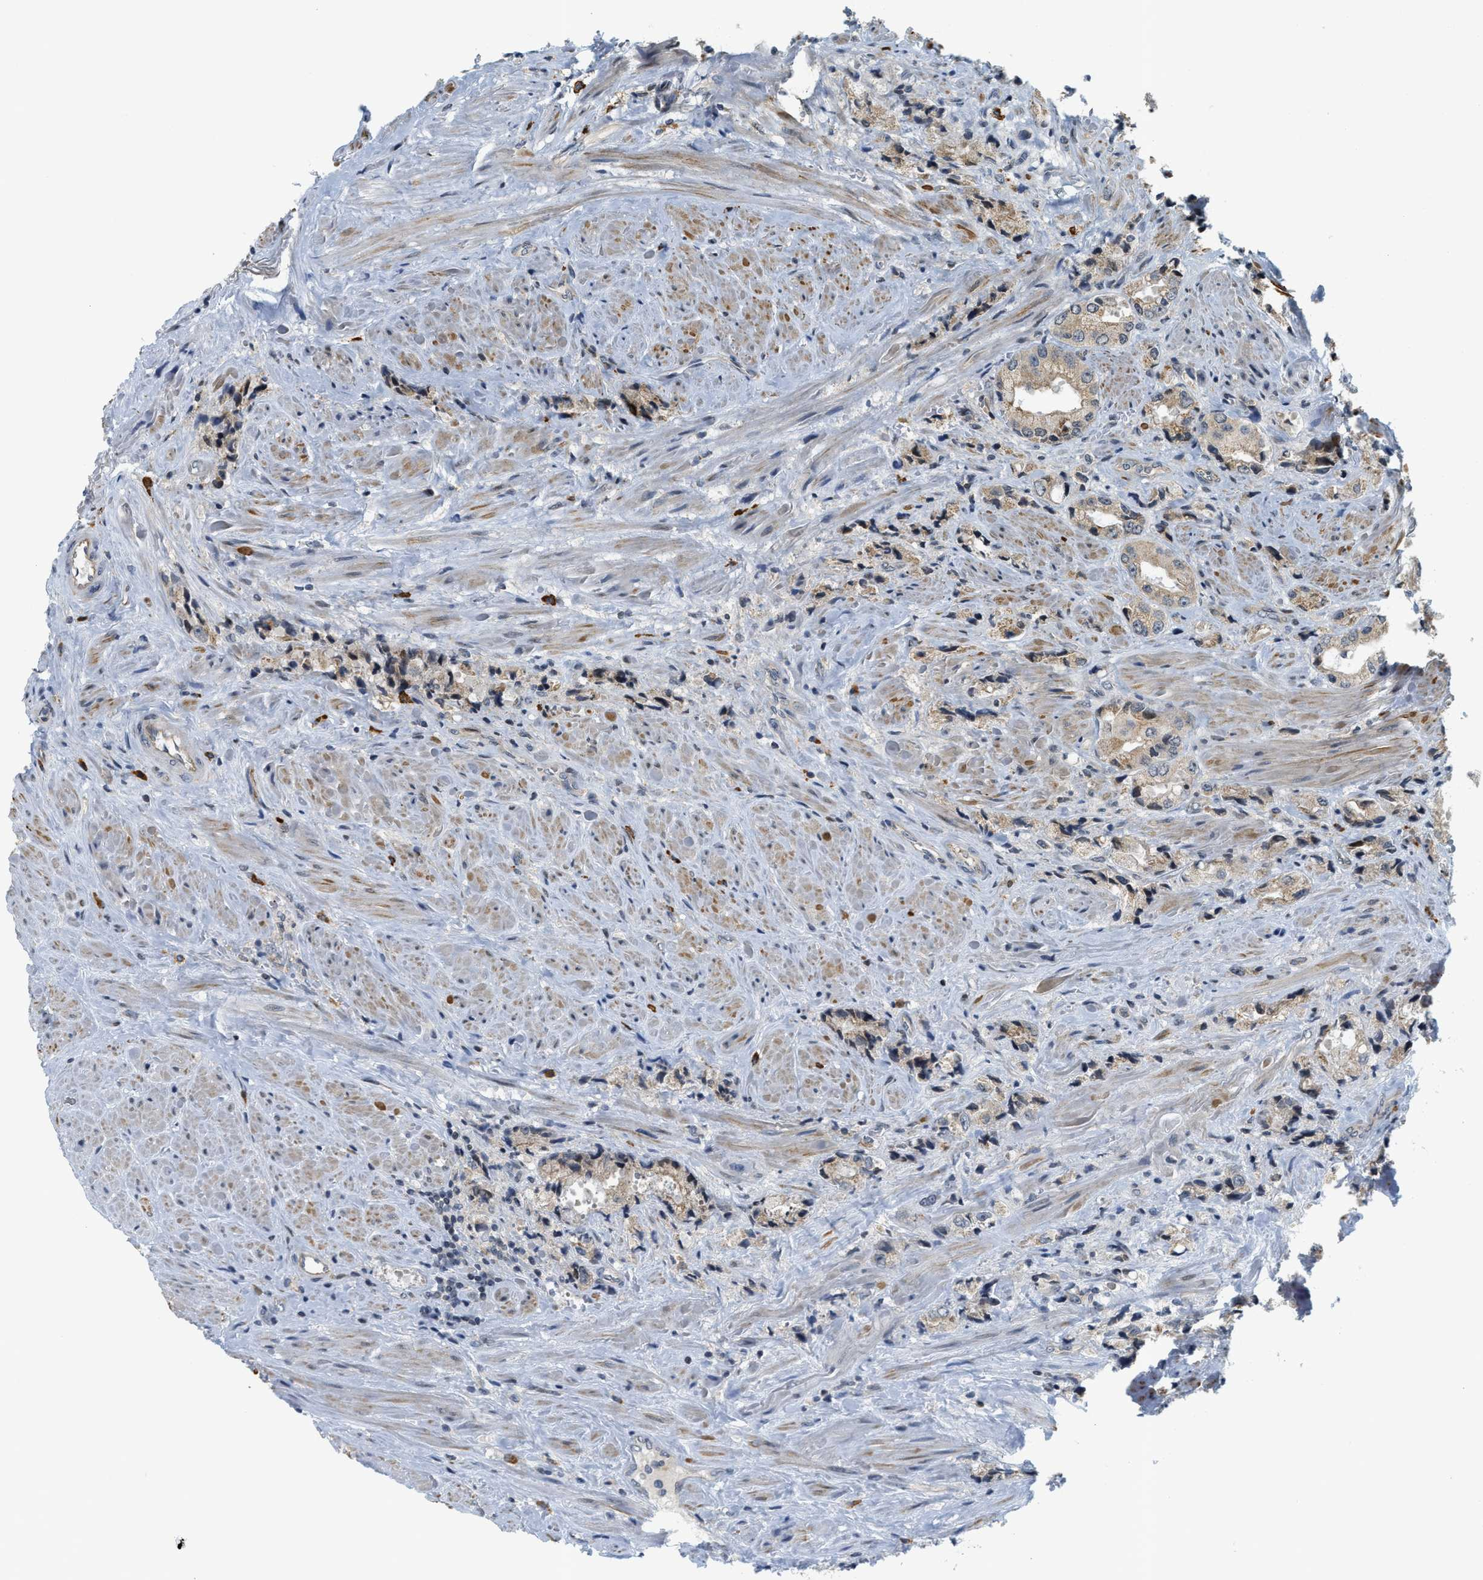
{"staining": {"intensity": "weak", "quantity": ">75%", "location": "cytoplasmic/membranous"}, "tissue": "prostate cancer", "cell_type": "Tumor cells", "image_type": "cancer", "snomed": [{"axis": "morphology", "description": "Adenocarcinoma, High grade"}, {"axis": "topography", "description": "Prostate"}], "caption": "IHC micrograph of prostate cancer stained for a protein (brown), which demonstrates low levels of weak cytoplasmic/membranous positivity in approximately >75% of tumor cells.", "gene": "KMT2A", "patient": {"sex": "male", "age": 61}}